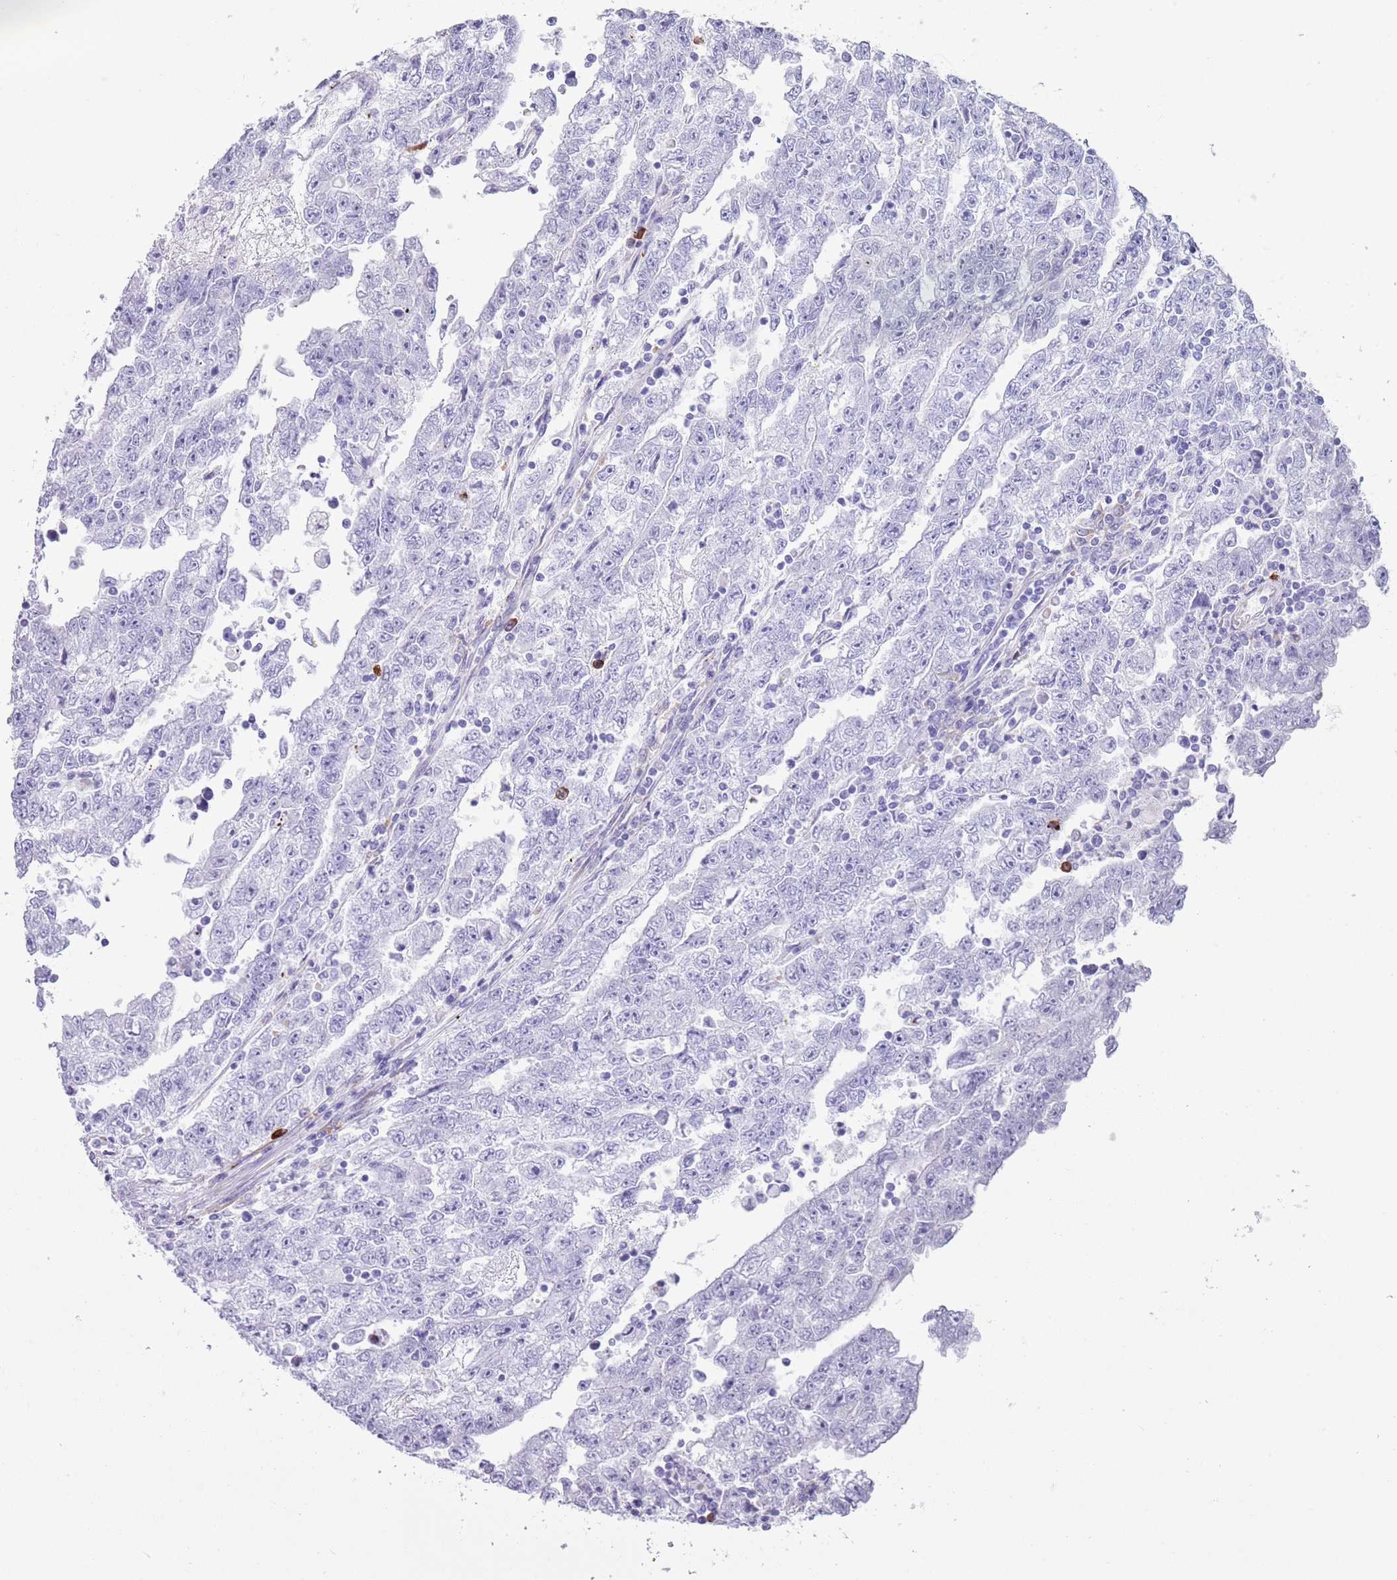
{"staining": {"intensity": "negative", "quantity": "none", "location": "none"}, "tissue": "testis cancer", "cell_type": "Tumor cells", "image_type": "cancer", "snomed": [{"axis": "morphology", "description": "Carcinoma, Embryonal, NOS"}, {"axis": "topography", "description": "Testis"}], "caption": "This micrograph is of testis embryonal carcinoma stained with immunohistochemistry (IHC) to label a protein in brown with the nuclei are counter-stained blue. There is no positivity in tumor cells.", "gene": "LY6G5B", "patient": {"sex": "male", "age": 25}}